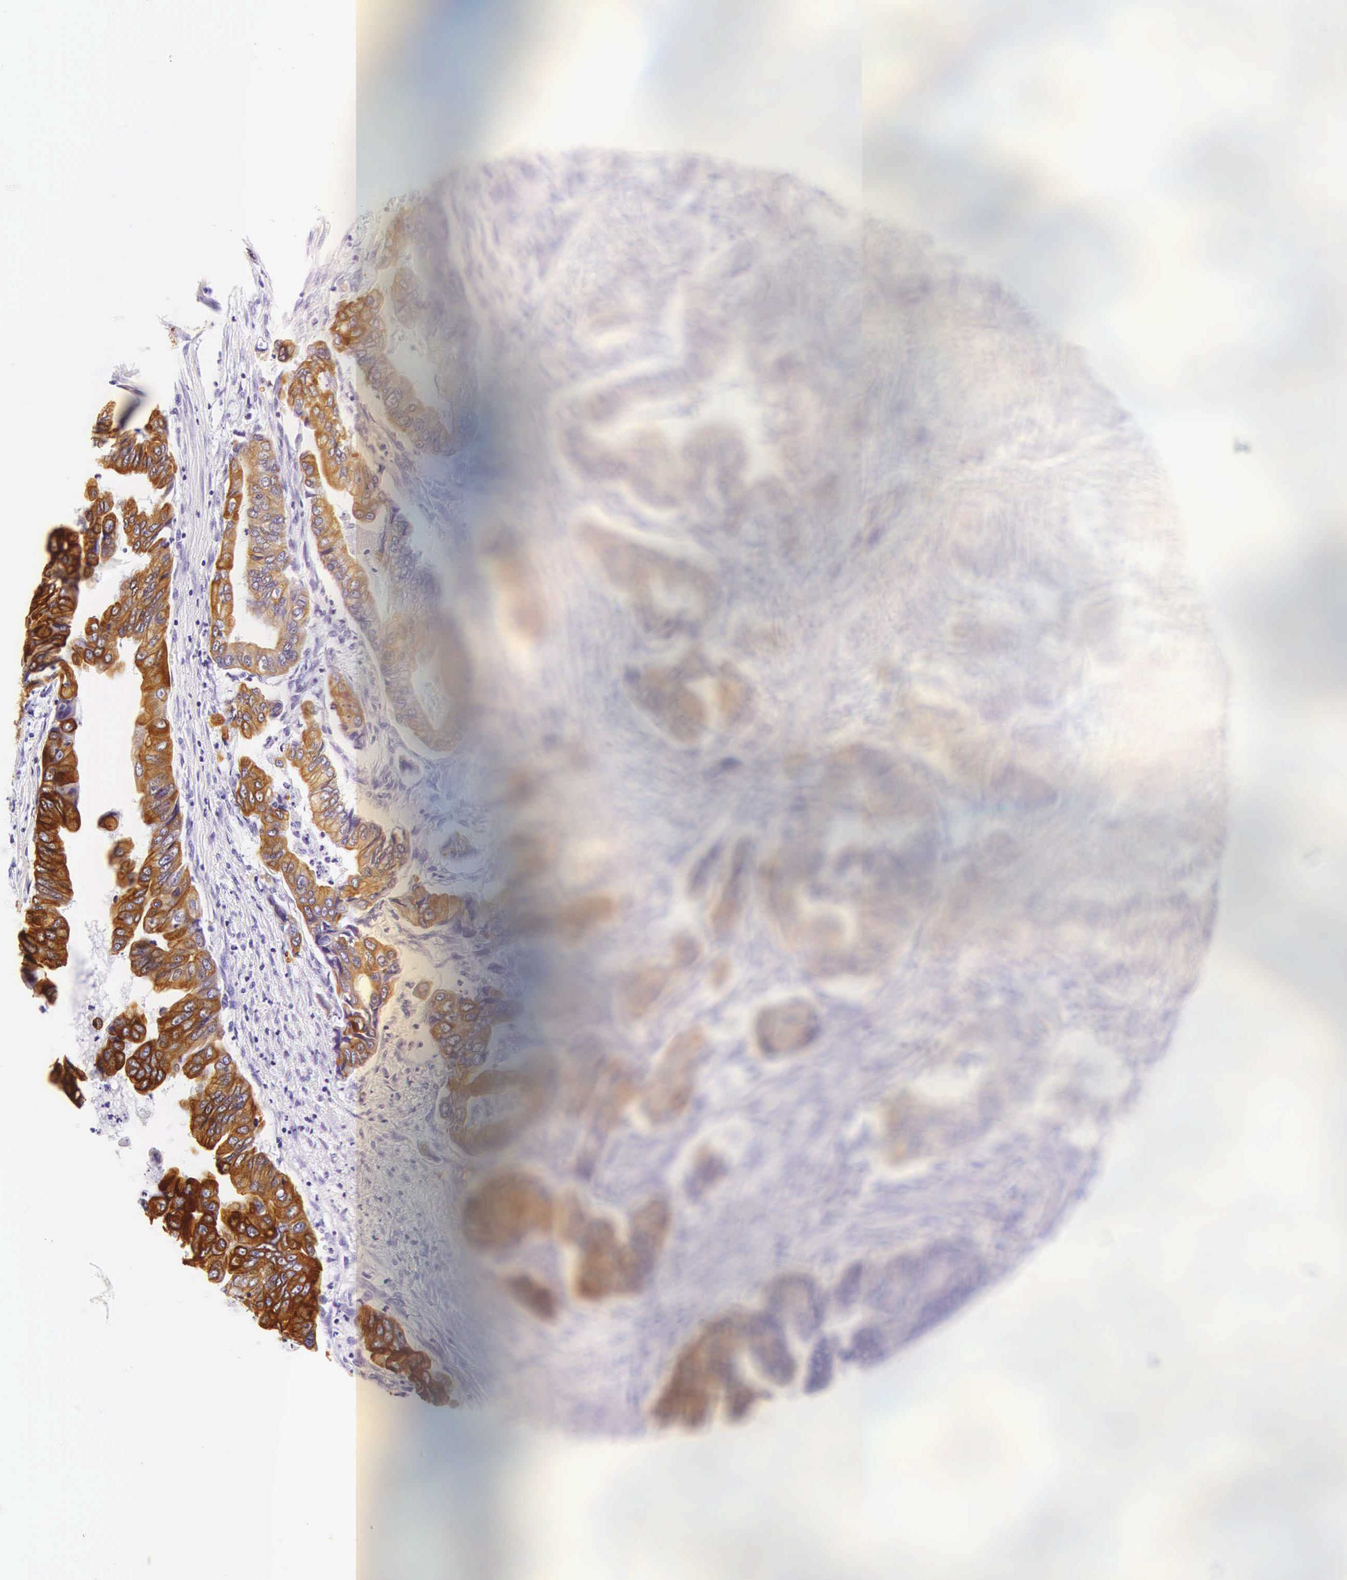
{"staining": {"intensity": "strong", "quantity": ">75%", "location": "cytoplasmic/membranous"}, "tissue": "stomach cancer", "cell_type": "Tumor cells", "image_type": "cancer", "snomed": [{"axis": "morphology", "description": "Adenocarcinoma, NOS"}, {"axis": "topography", "description": "Stomach, upper"}], "caption": "Adenocarcinoma (stomach) was stained to show a protein in brown. There is high levels of strong cytoplasmic/membranous staining in about >75% of tumor cells.", "gene": "KRT18", "patient": {"sex": "male", "age": 80}}